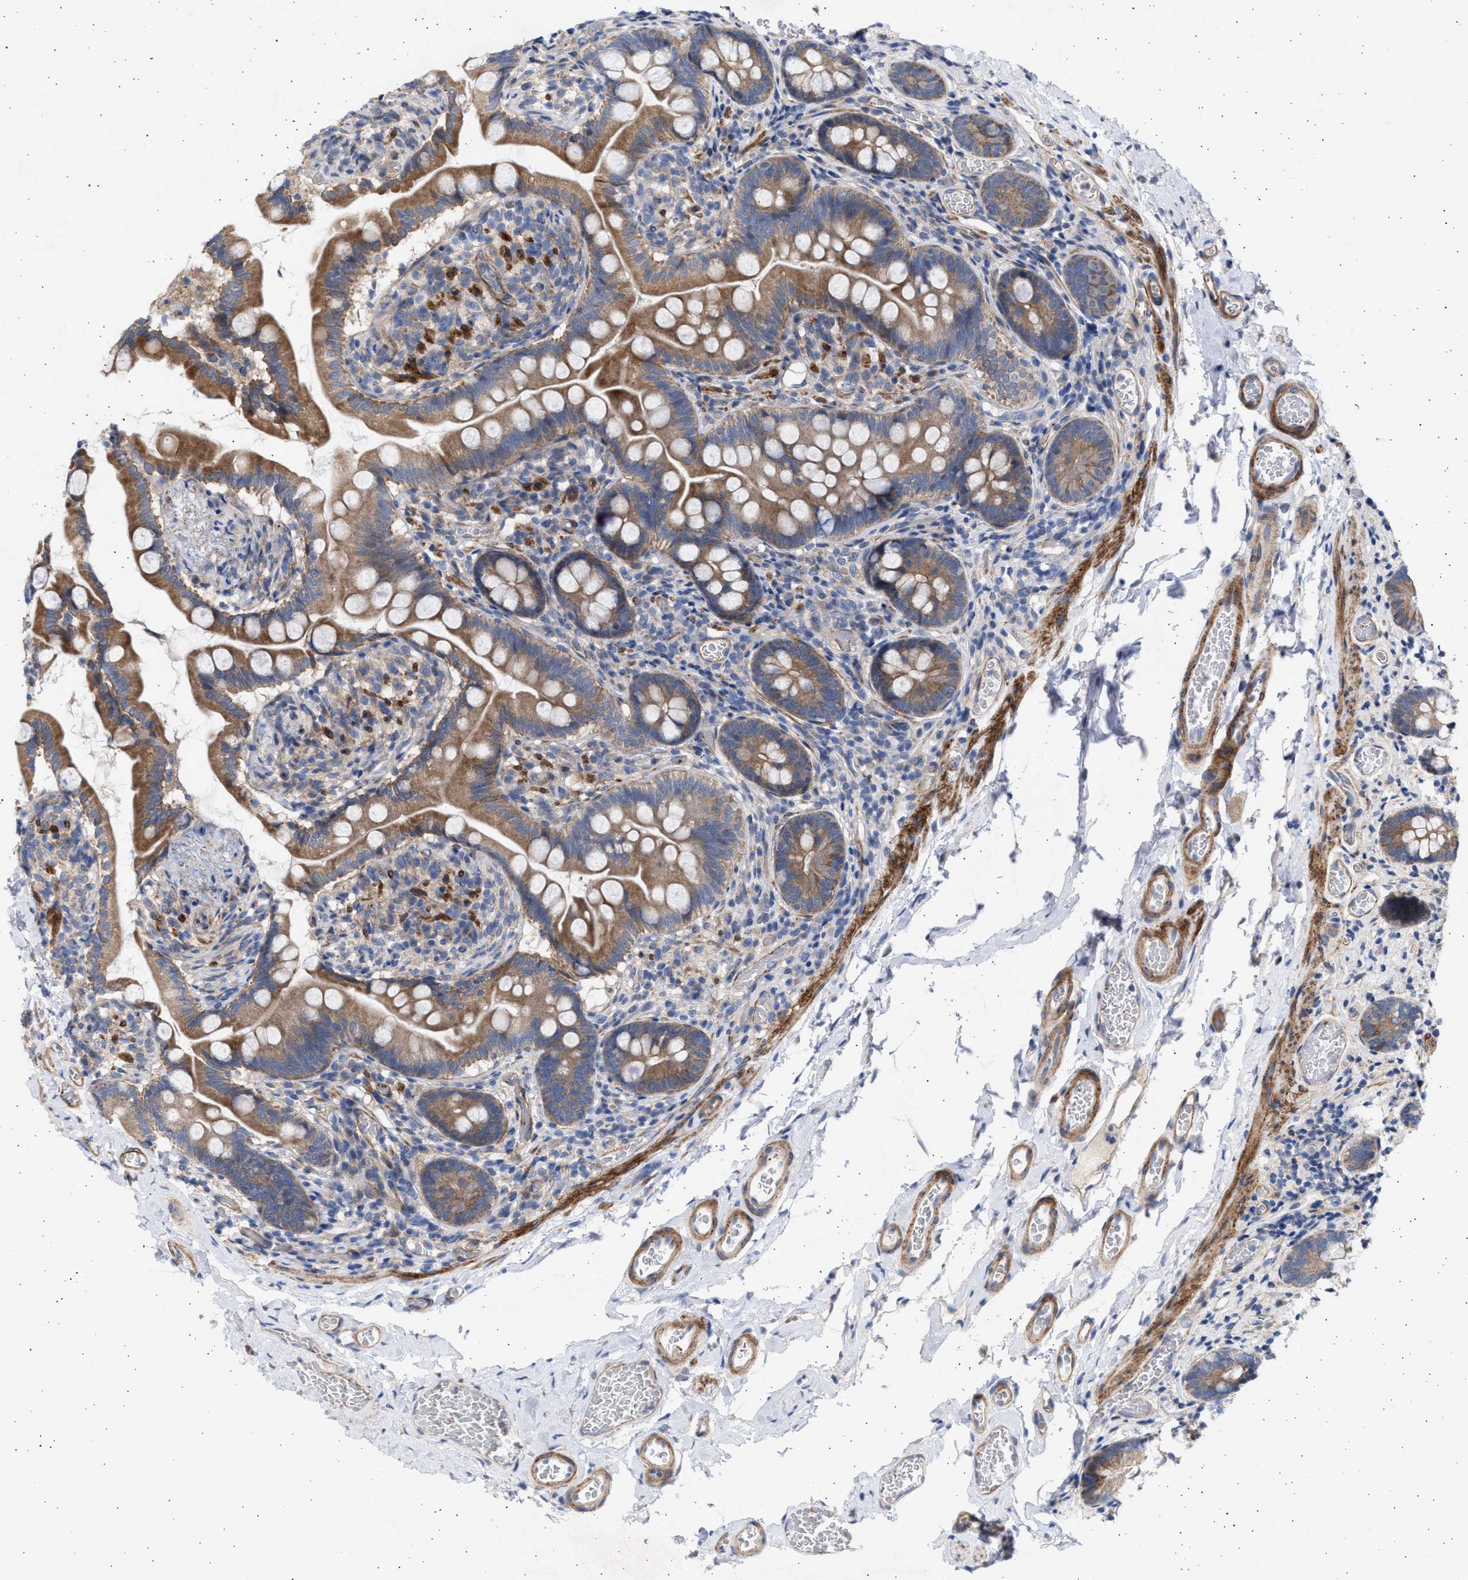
{"staining": {"intensity": "moderate", "quantity": ">75%", "location": "cytoplasmic/membranous"}, "tissue": "small intestine", "cell_type": "Glandular cells", "image_type": "normal", "snomed": [{"axis": "morphology", "description": "Normal tissue, NOS"}, {"axis": "topography", "description": "Small intestine"}], "caption": "Immunohistochemistry (IHC) (DAB (3,3'-diaminobenzidine)) staining of normal human small intestine reveals moderate cytoplasmic/membranous protein expression in about >75% of glandular cells. (Brightfield microscopy of DAB IHC at high magnification).", "gene": "NBR1", "patient": {"sex": "female", "age": 56}}